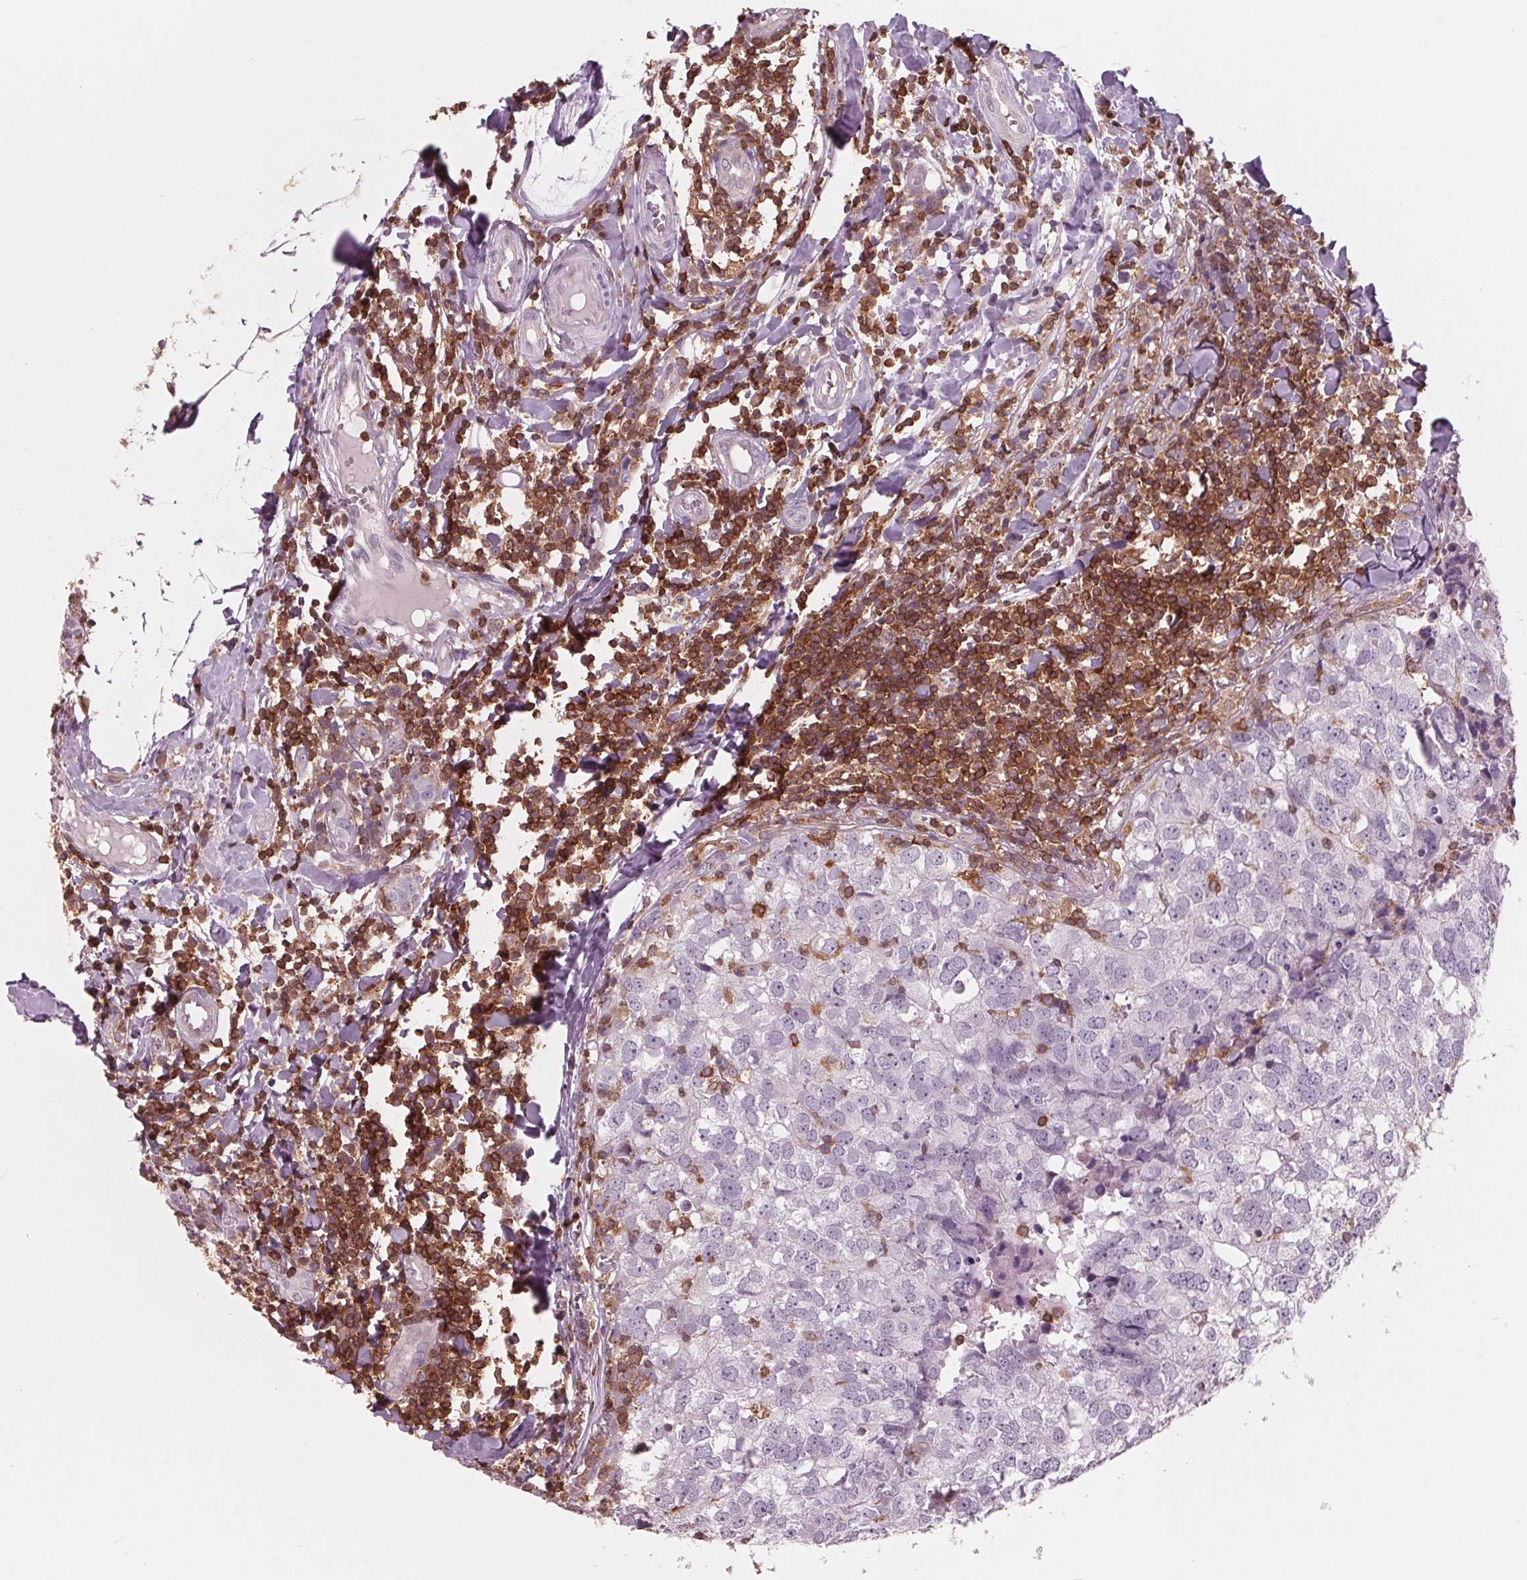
{"staining": {"intensity": "negative", "quantity": "none", "location": "none"}, "tissue": "breast cancer", "cell_type": "Tumor cells", "image_type": "cancer", "snomed": [{"axis": "morphology", "description": "Duct carcinoma"}, {"axis": "topography", "description": "Breast"}], "caption": "This is a photomicrograph of IHC staining of breast intraductal carcinoma, which shows no staining in tumor cells.", "gene": "ARHGAP25", "patient": {"sex": "female", "age": 30}}